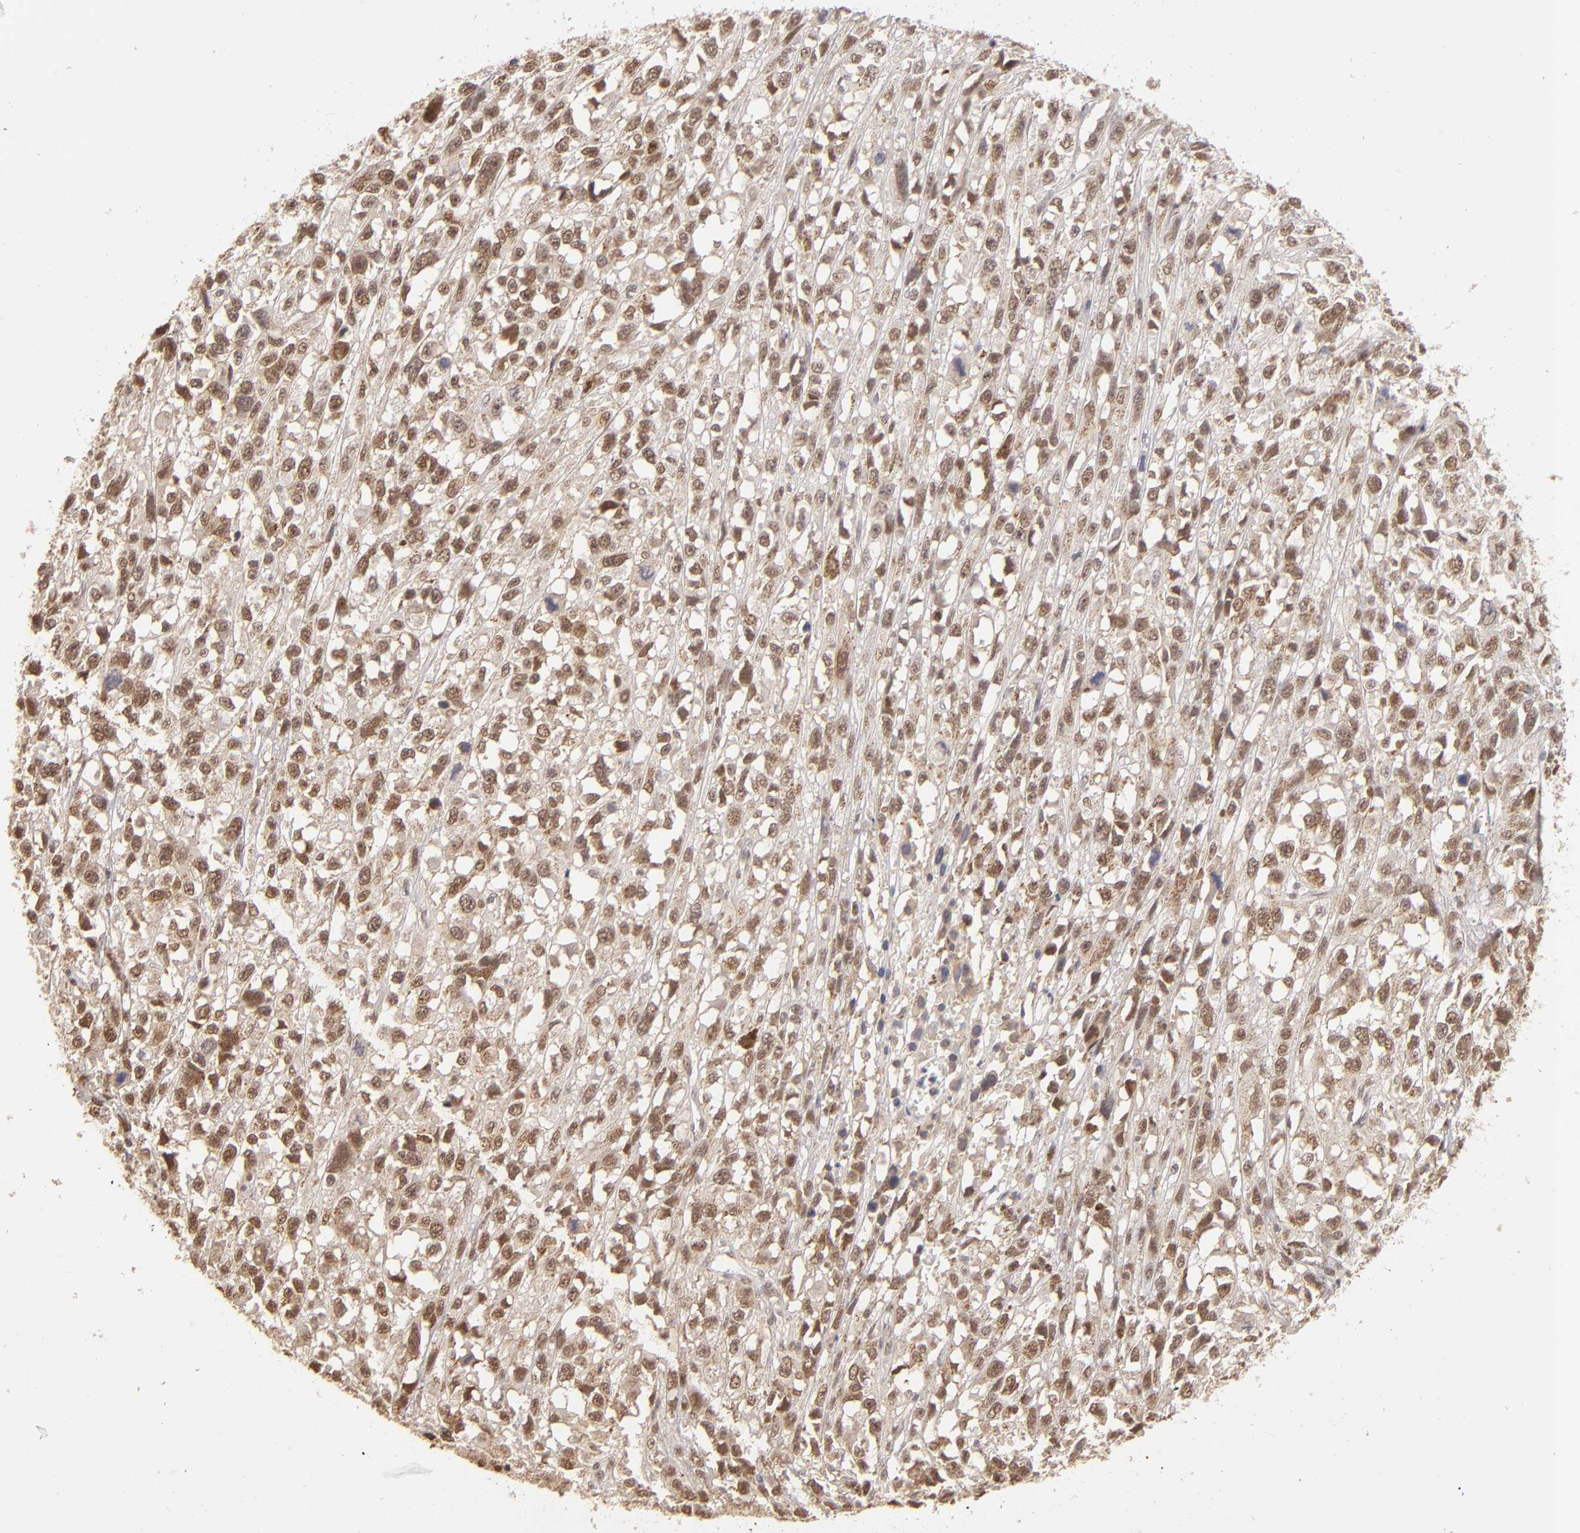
{"staining": {"intensity": "moderate", "quantity": ">75%", "location": "cytoplasmic/membranous,nuclear"}, "tissue": "melanoma", "cell_type": "Tumor cells", "image_type": "cancer", "snomed": [{"axis": "morphology", "description": "Malignant melanoma, Metastatic site"}, {"axis": "topography", "description": "Lymph node"}], "caption": "A histopathology image of human melanoma stained for a protein reveals moderate cytoplasmic/membranous and nuclear brown staining in tumor cells.", "gene": "NFE2", "patient": {"sex": "male", "age": 59}}